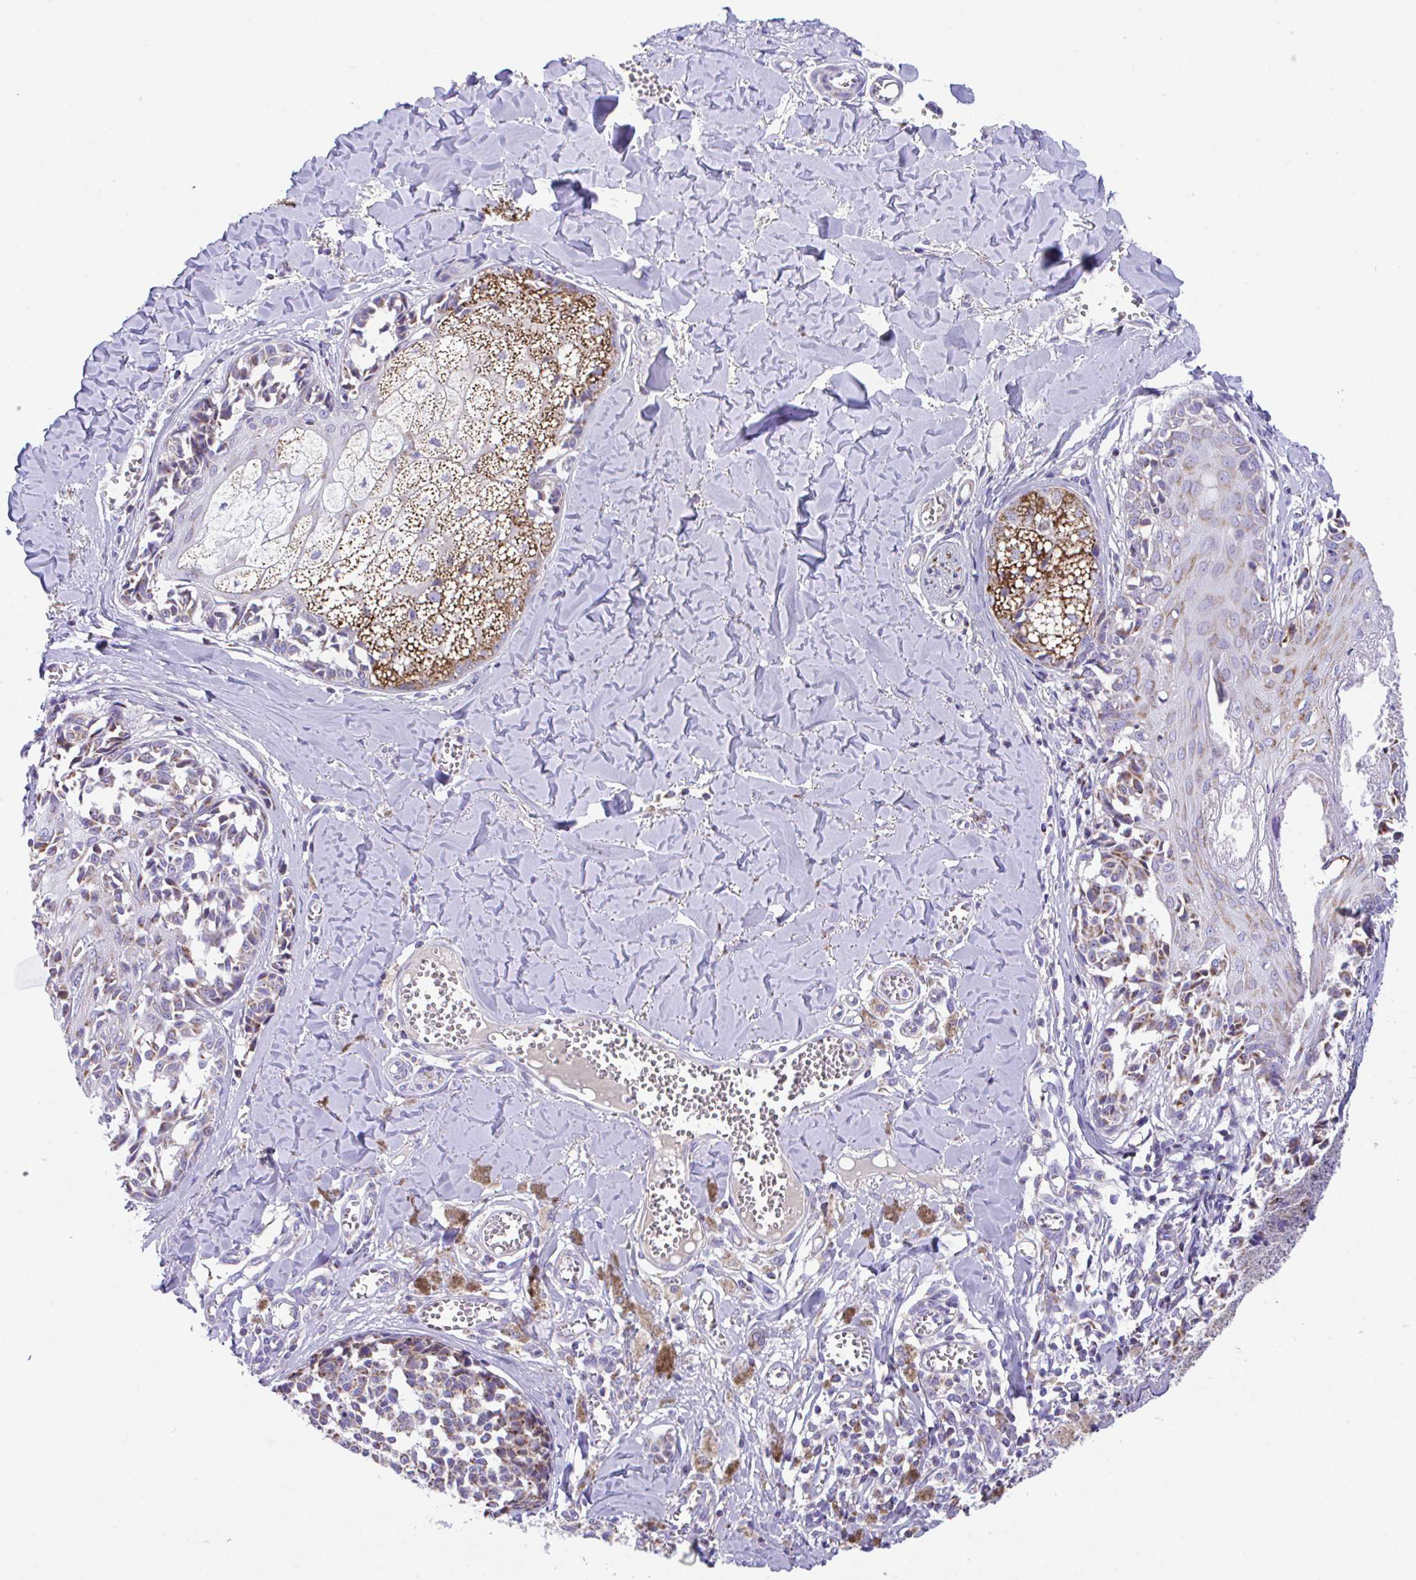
{"staining": {"intensity": "weak", "quantity": "25%-75%", "location": "cytoplasmic/membranous"}, "tissue": "melanoma", "cell_type": "Tumor cells", "image_type": "cancer", "snomed": [{"axis": "morphology", "description": "Malignant melanoma, NOS"}, {"axis": "topography", "description": "Skin"}], "caption": "Protein expression analysis of human melanoma reveals weak cytoplasmic/membranous staining in about 25%-75% of tumor cells. Nuclei are stained in blue.", "gene": "PCMTD2", "patient": {"sex": "female", "age": 43}}